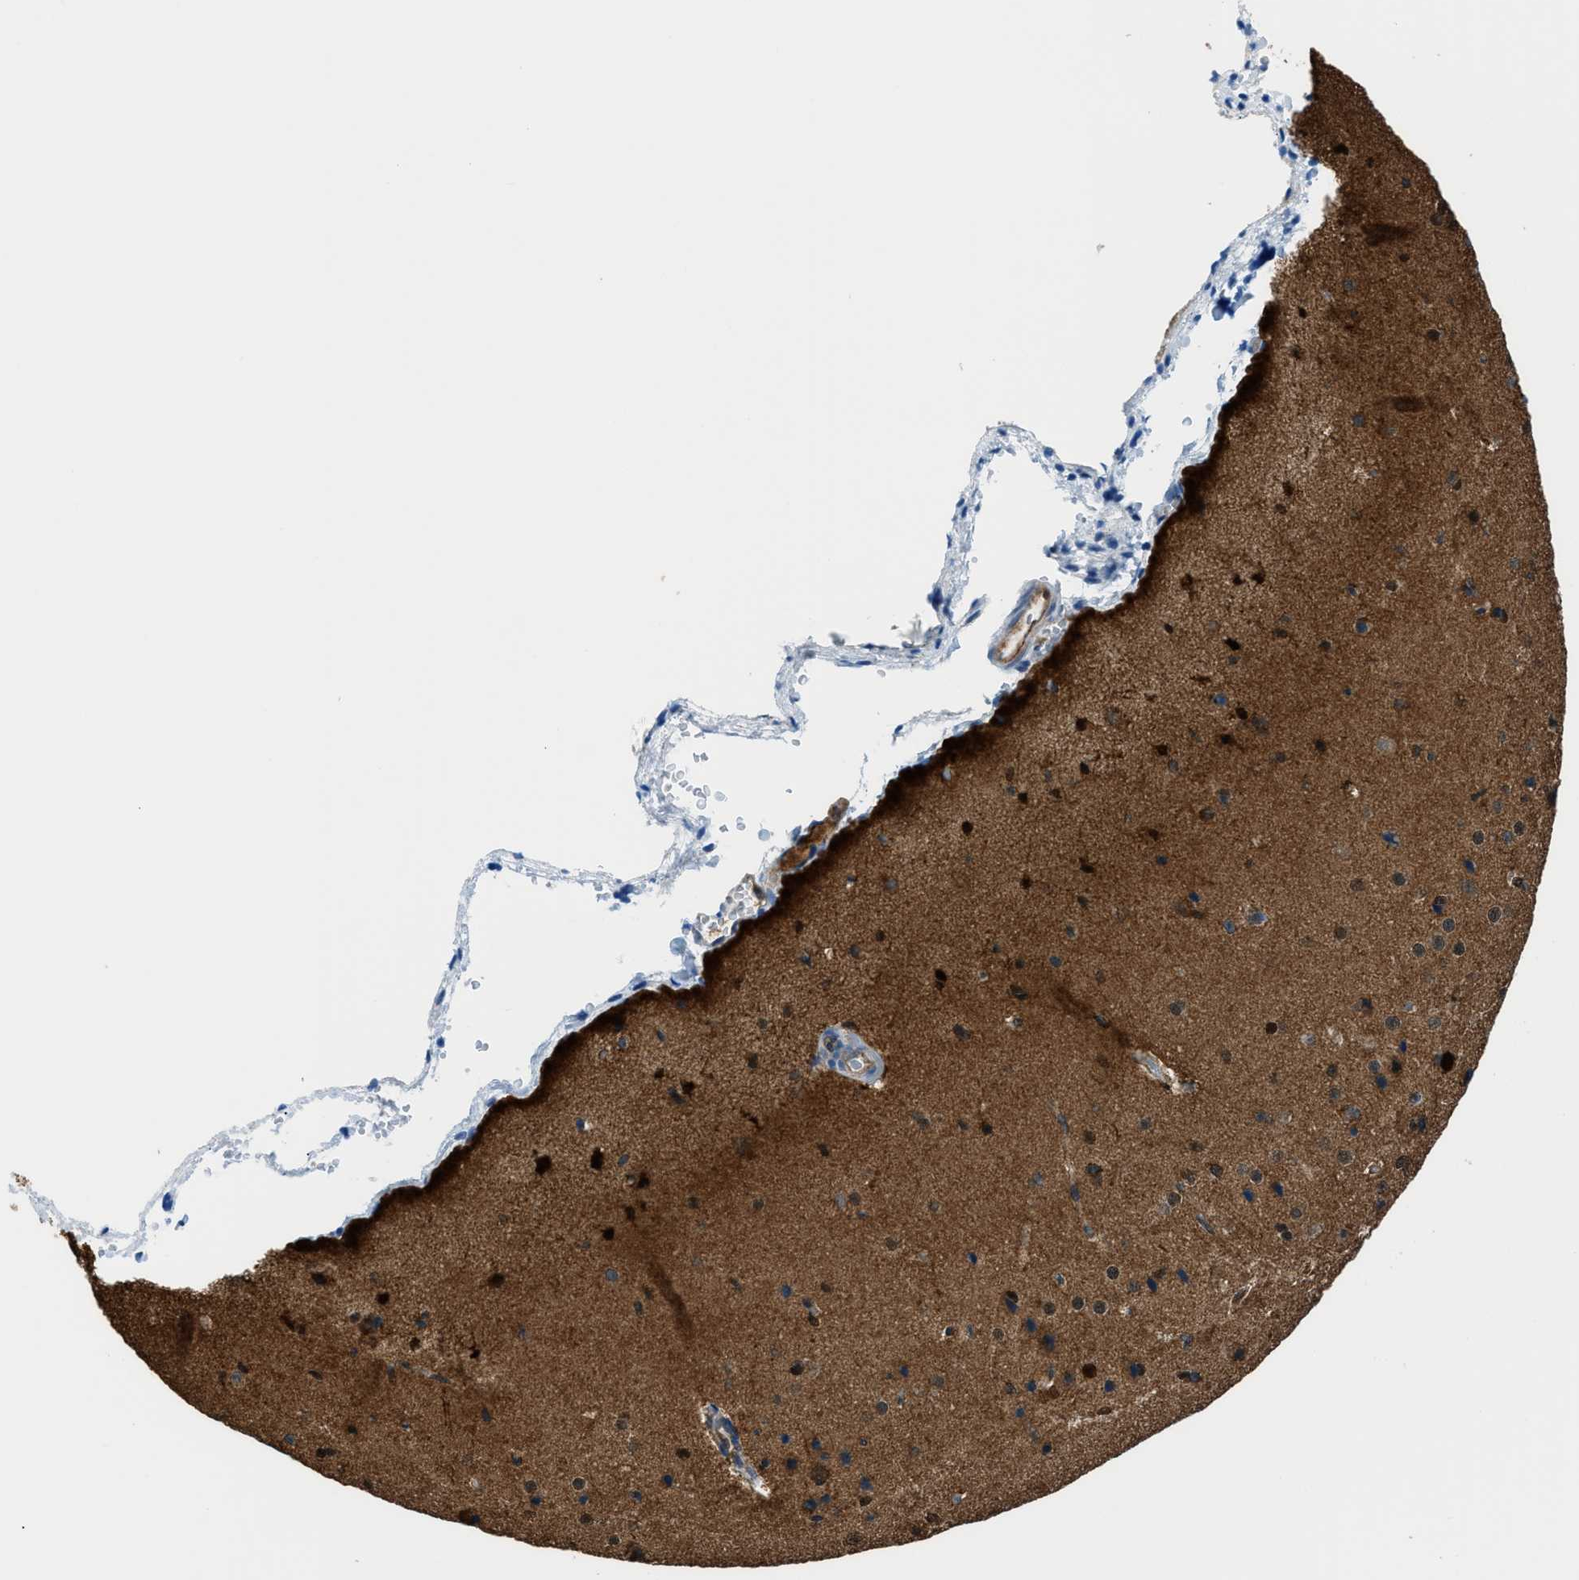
{"staining": {"intensity": "negative", "quantity": "none", "location": "none"}, "tissue": "cerebral cortex", "cell_type": "Endothelial cells", "image_type": "normal", "snomed": [{"axis": "morphology", "description": "Normal tissue, NOS"}, {"axis": "morphology", "description": "Developmental malformation"}, {"axis": "topography", "description": "Cerebral cortex"}], "caption": "An IHC histopathology image of normal cerebral cortex is shown. There is no staining in endothelial cells of cerebral cortex.", "gene": "YWHAE", "patient": {"sex": "female", "age": 30}}